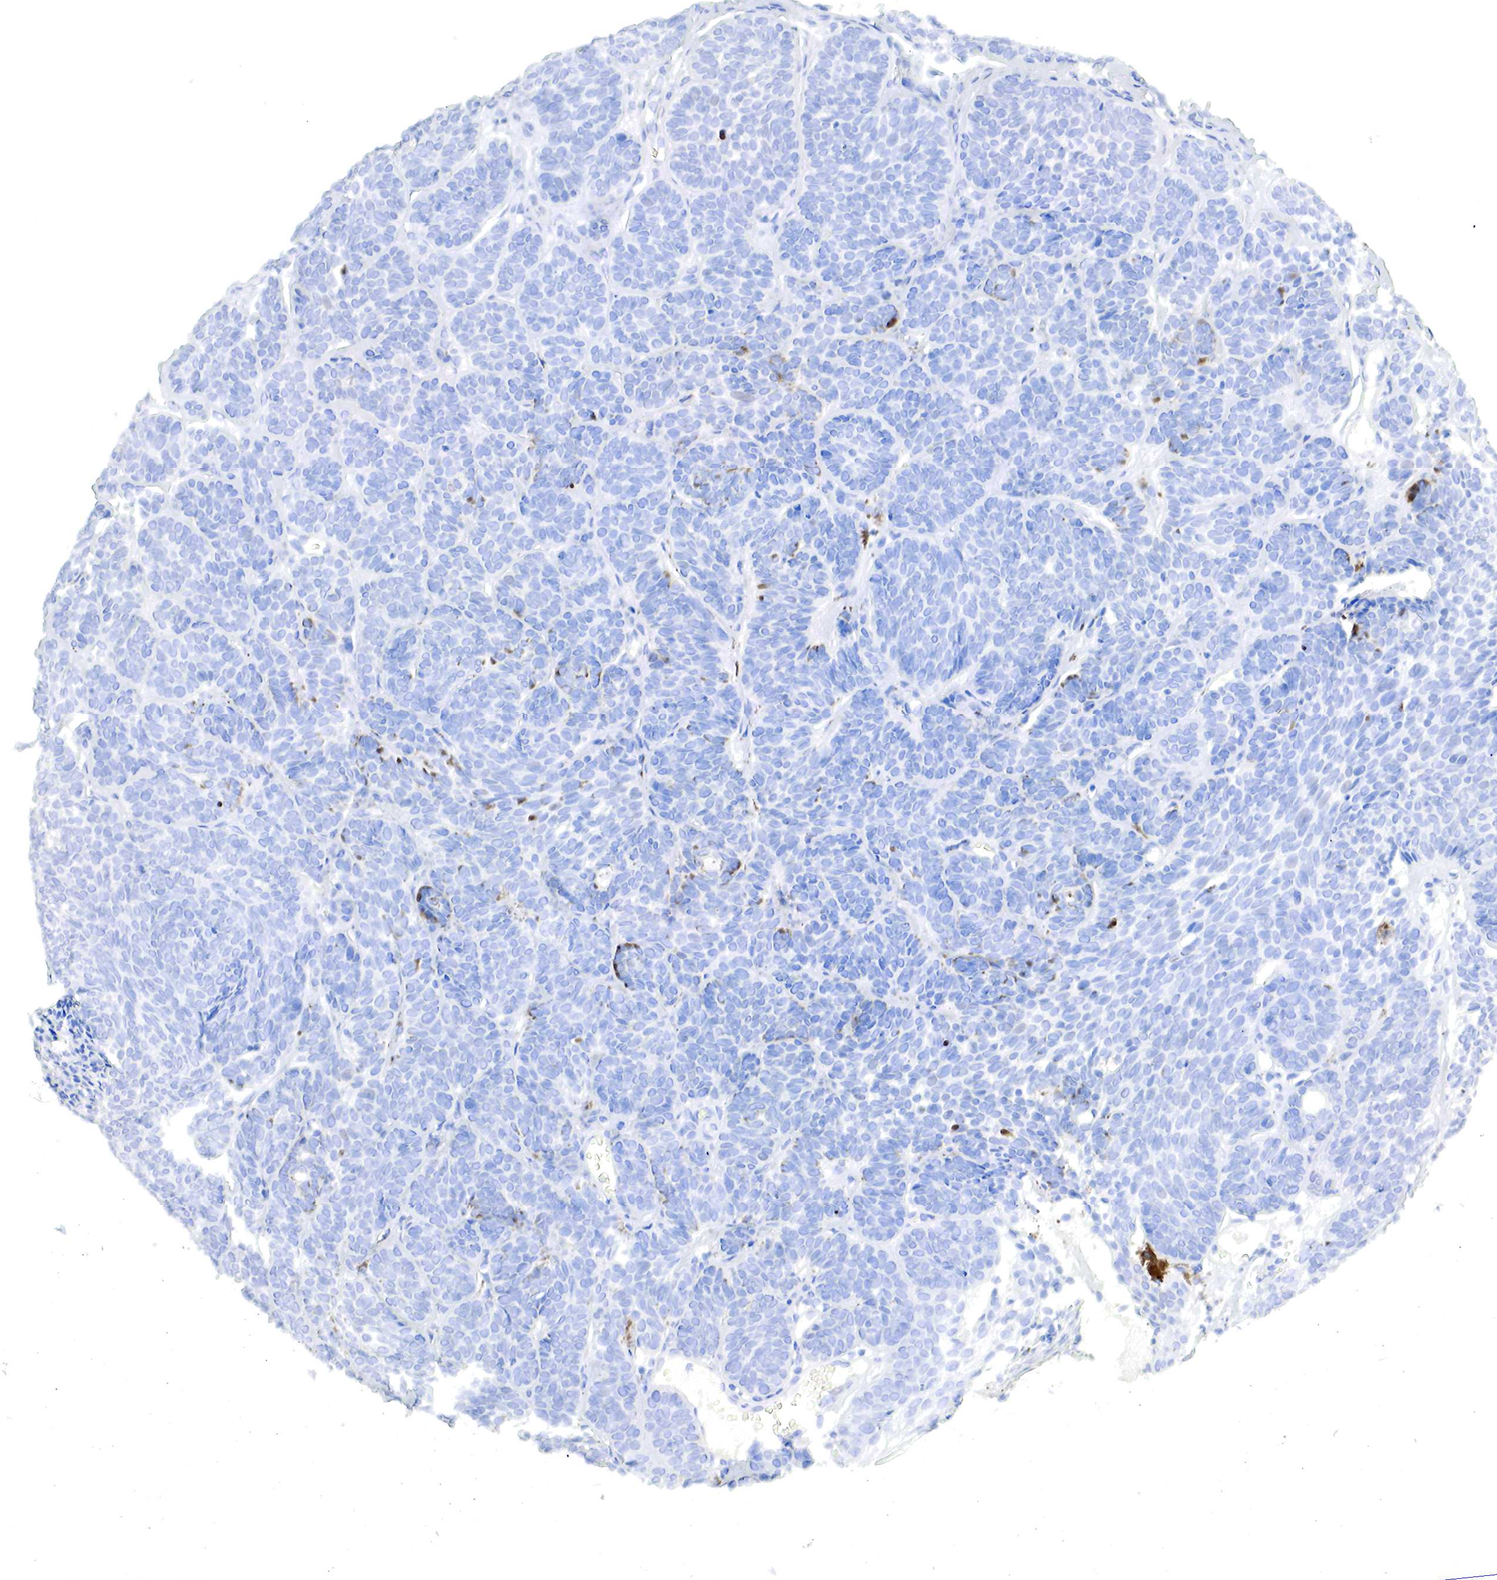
{"staining": {"intensity": "moderate", "quantity": "<25%", "location": "cytoplasmic/membranous"}, "tissue": "skin cancer", "cell_type": "Tumor cells", "image_type": "cancer", "snomed": [{"axis": "morphology", "description": "Basal cell carcinoma"}, {"axis": "topography", "description": "Skin"}], "caption": "Immunohistochemistry of skin cancer (basal cell carcinoma) shows low levels of moderate cytoplasmic/membranous staining in about <25% of tumor cells. (Brightfield microscopy of DAB IHC at high magnification).", "gene": "OTC", "patient": {"sex": "female", "age": 62}}